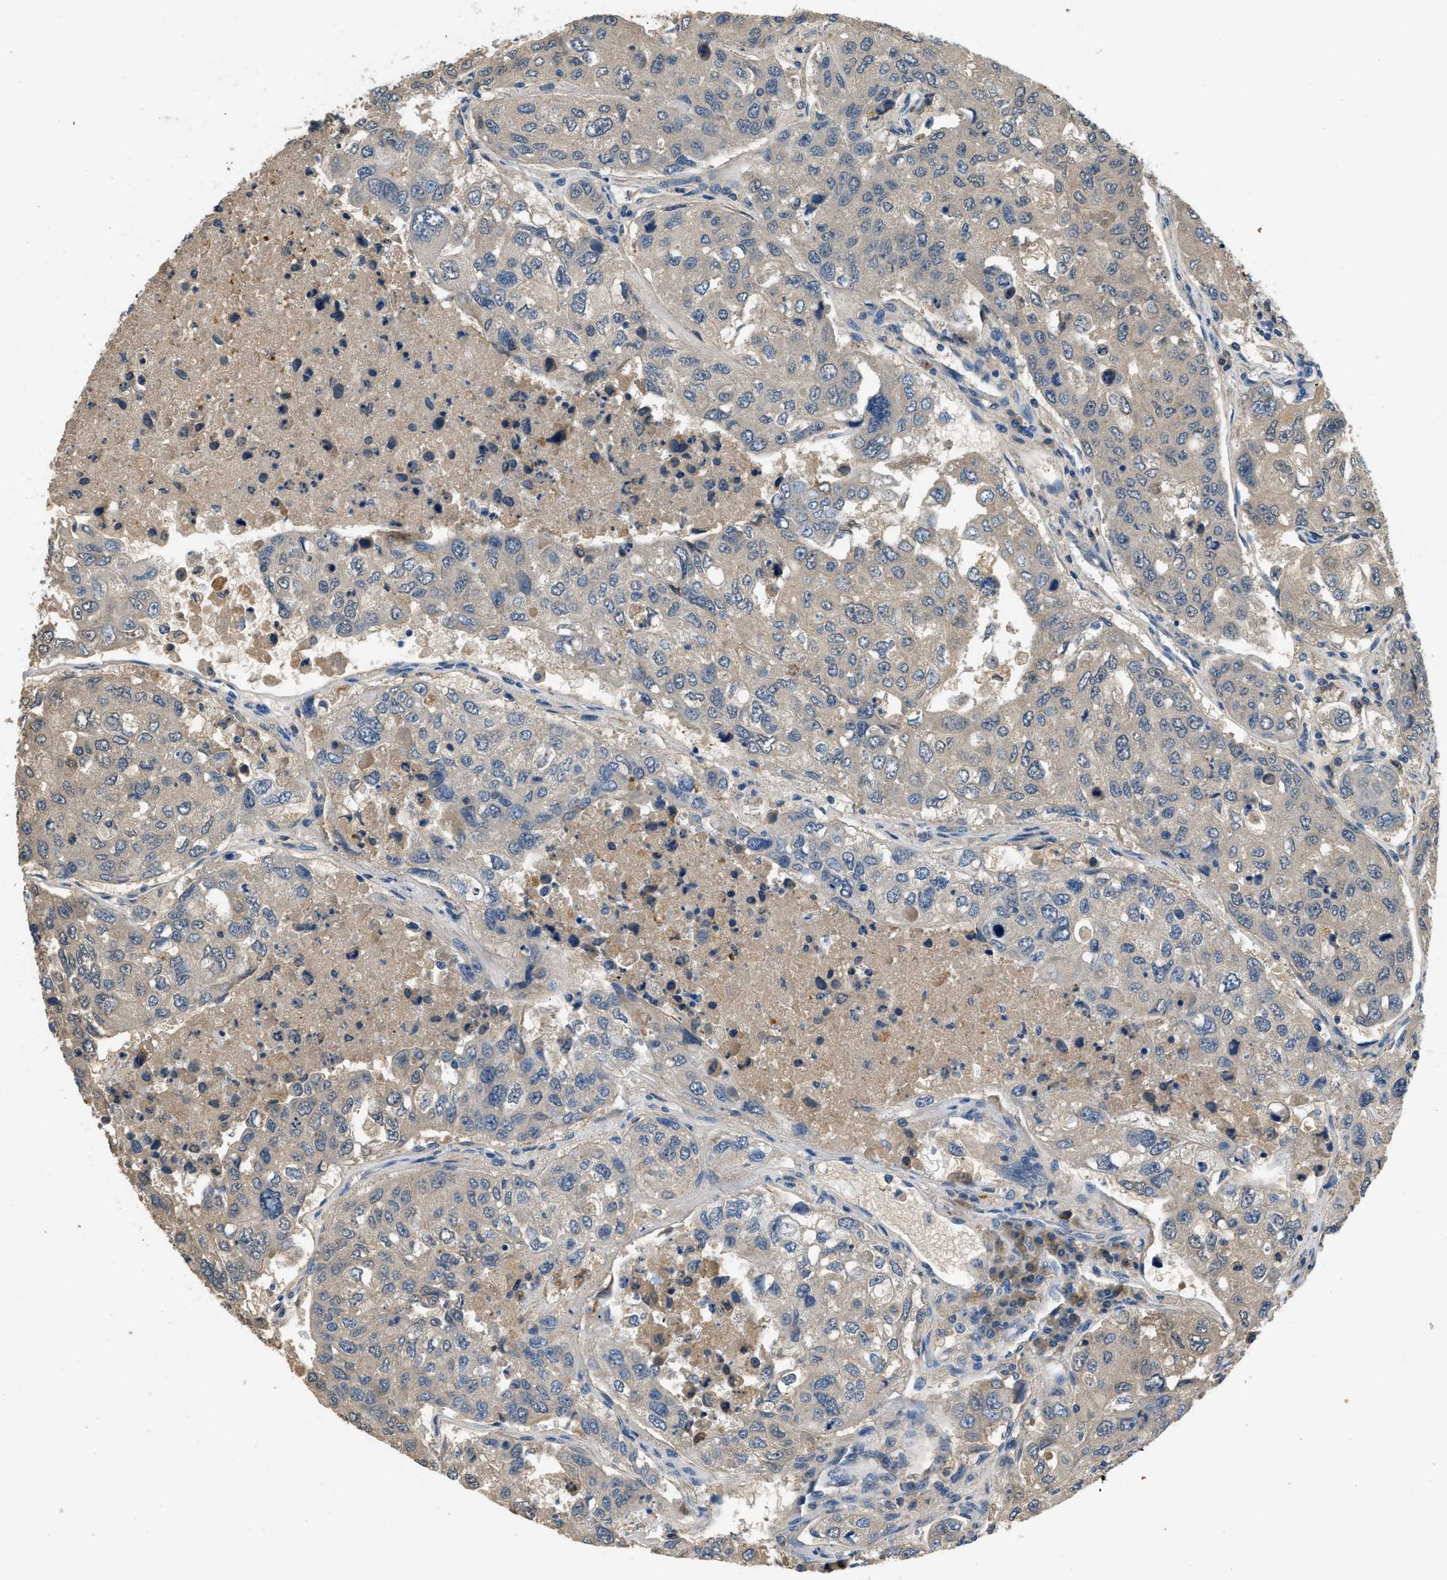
{"staining": {"intensity": "moderate", "quantity": "<25%", "location": "cytoplasmic/membranous"}, "tissue": "urothelial cancer", "cell_type": "Tumor cells", "image_type": "cancer", "snomed": [{"axis": "morphology", "description": "Urothelial carcinoma, High grade"}, {"axis": "topography", "description": "Lymph node"}, {"axis": "topography", "description": "Urinary bladder"}], "caption": "Tumor cells show moderate cytoplasmic/membranous staining in about <25% of cells in urothelial carcinoma (high-grade). The protein is stained brown, and the nuclei are stained in blue (DAB IHC with brightfield microscopy, high magnification).", "gene": "STC1", "patient": {"sex": "male", "age": 51}}